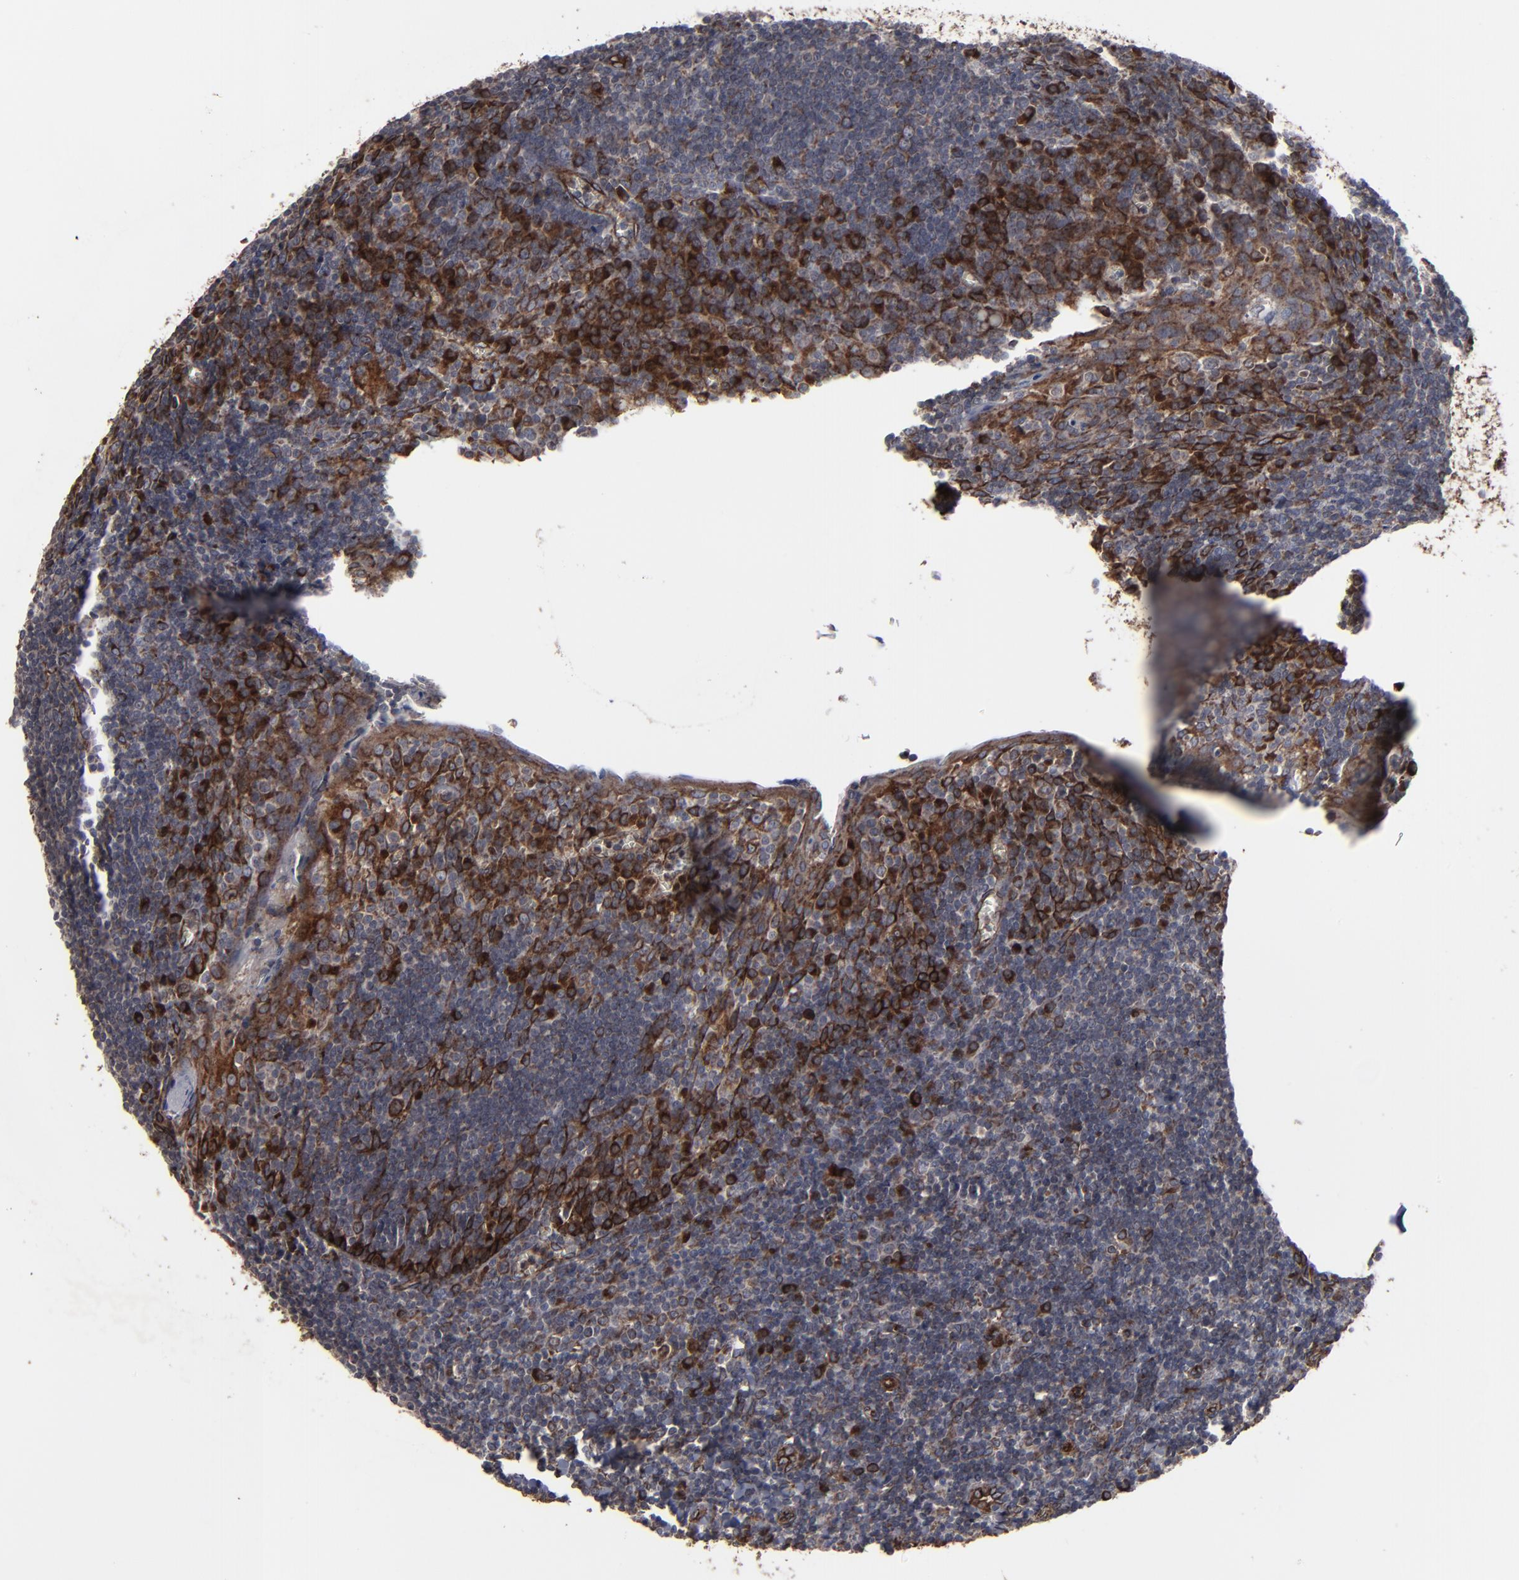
{"staining": {"intensity": "moderate", "quantity": "<25%", "location": "cytoplasmic/membranous"}, "tissue": "tonsil", "cell_type": "Germinal center cells", "image_type": "normal", "snomed": [{"axis": "morphology", "description": "Normal tissue, NOS"}, {"axis": "topography", "description": "Tonsil"}], "caption": "The photomicrograph shows a brown stain indicating the presence of a protein in the cytoplasmic/membranous of germinal center cells in tonsil. Ihc stains the protein of interest in brown and the nuclei are stained blue.", "gene": "CNIH1", "patient": {"sex": "male", "age": 20}}